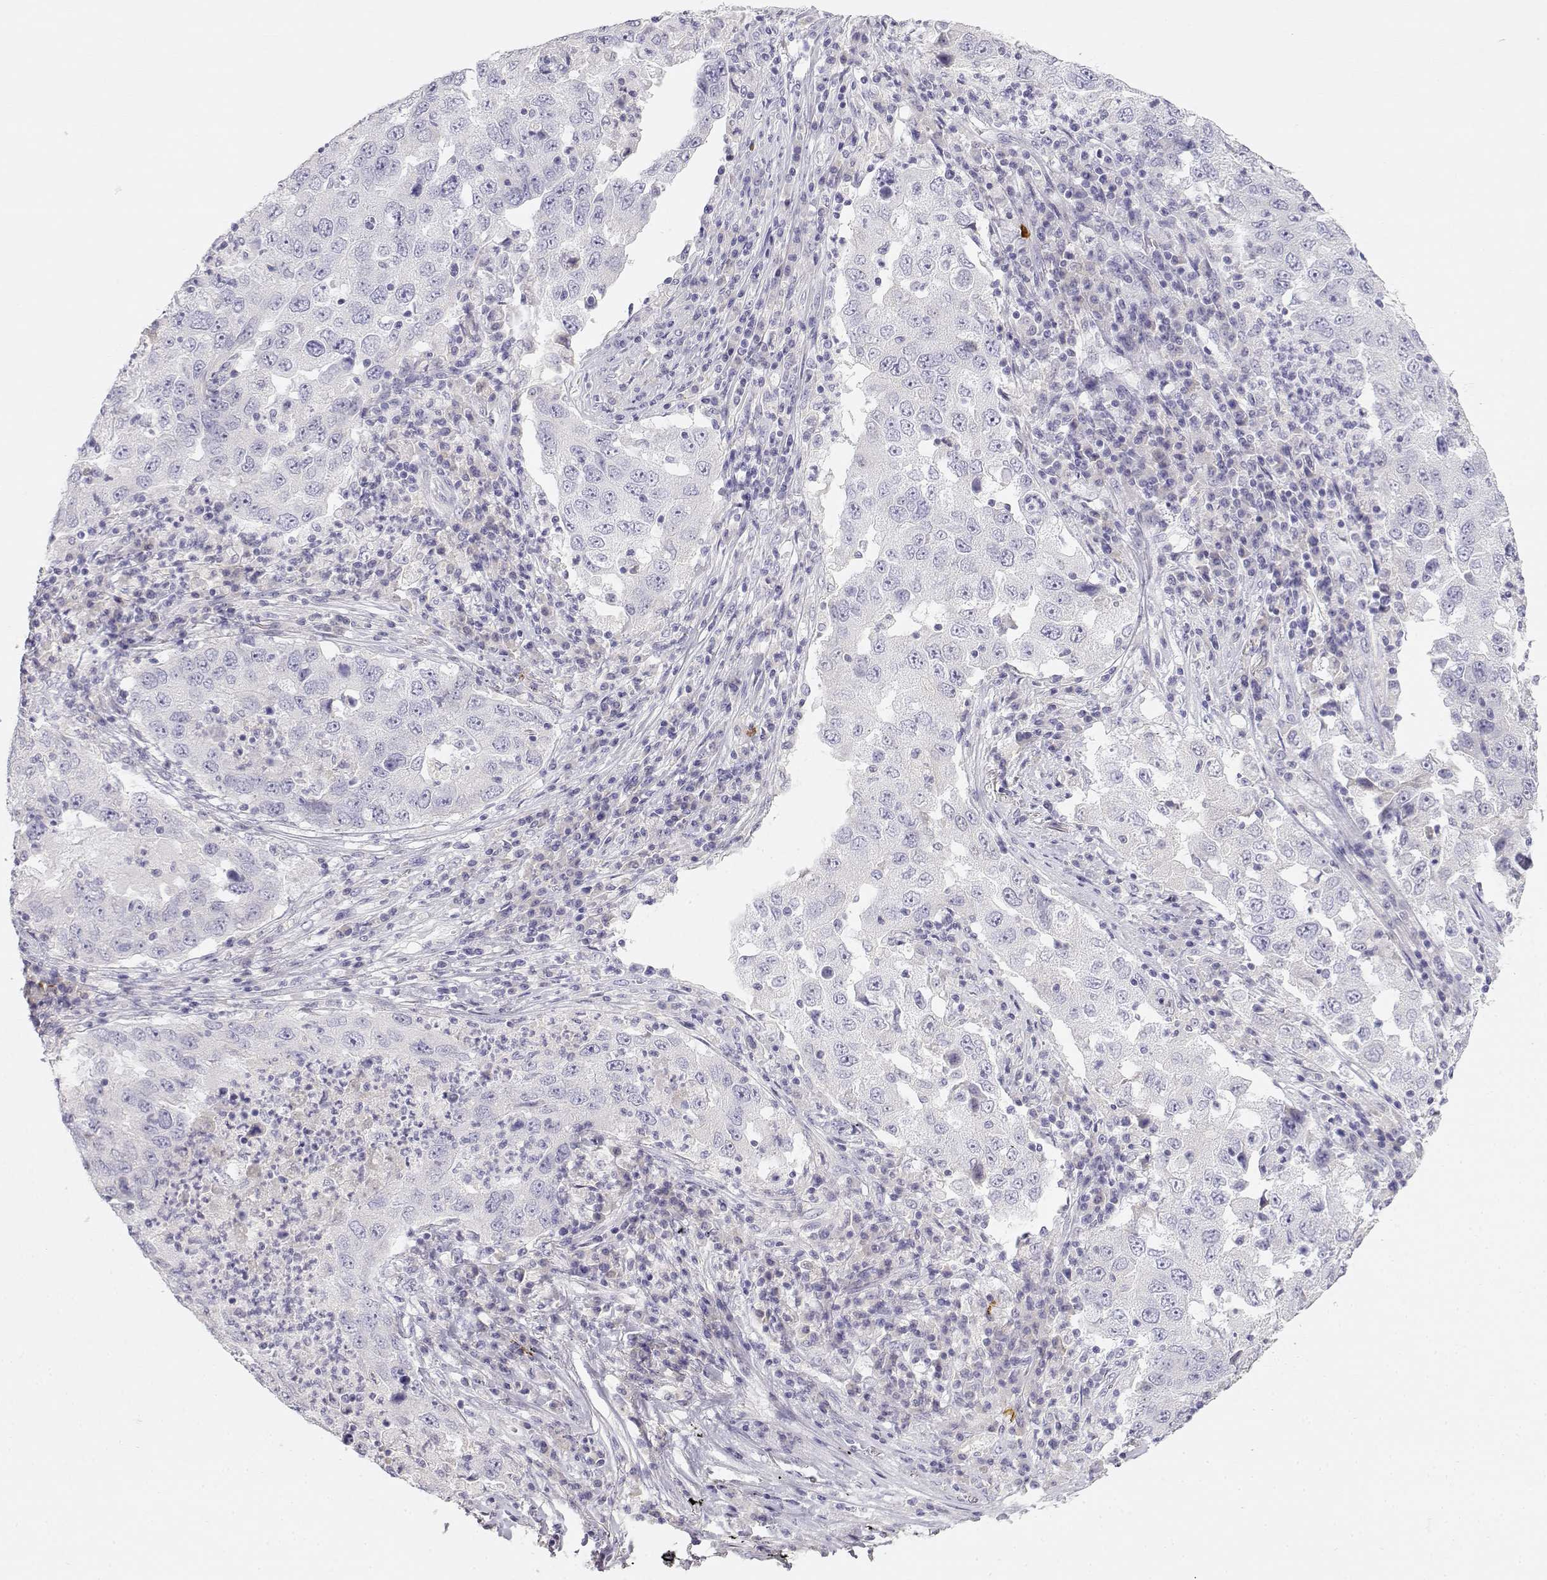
{"staining": {"intensity": "negative", "quantity": "none", "location": "none"}, "tissue": "lung cancer", "cell_type": "Tumor cells", "image_type": "cancer", "snomed": [{"axis": "morphology", "description": "Adenocarcinoma, NOS"}, {"axis": "topography", "description": "Lung"}], "caption": "Tumor cells are negative for protein expression in human lung adenocarcinoma.", "gene": "GPR174", "patient": {"sex": "male", "age": 73}}